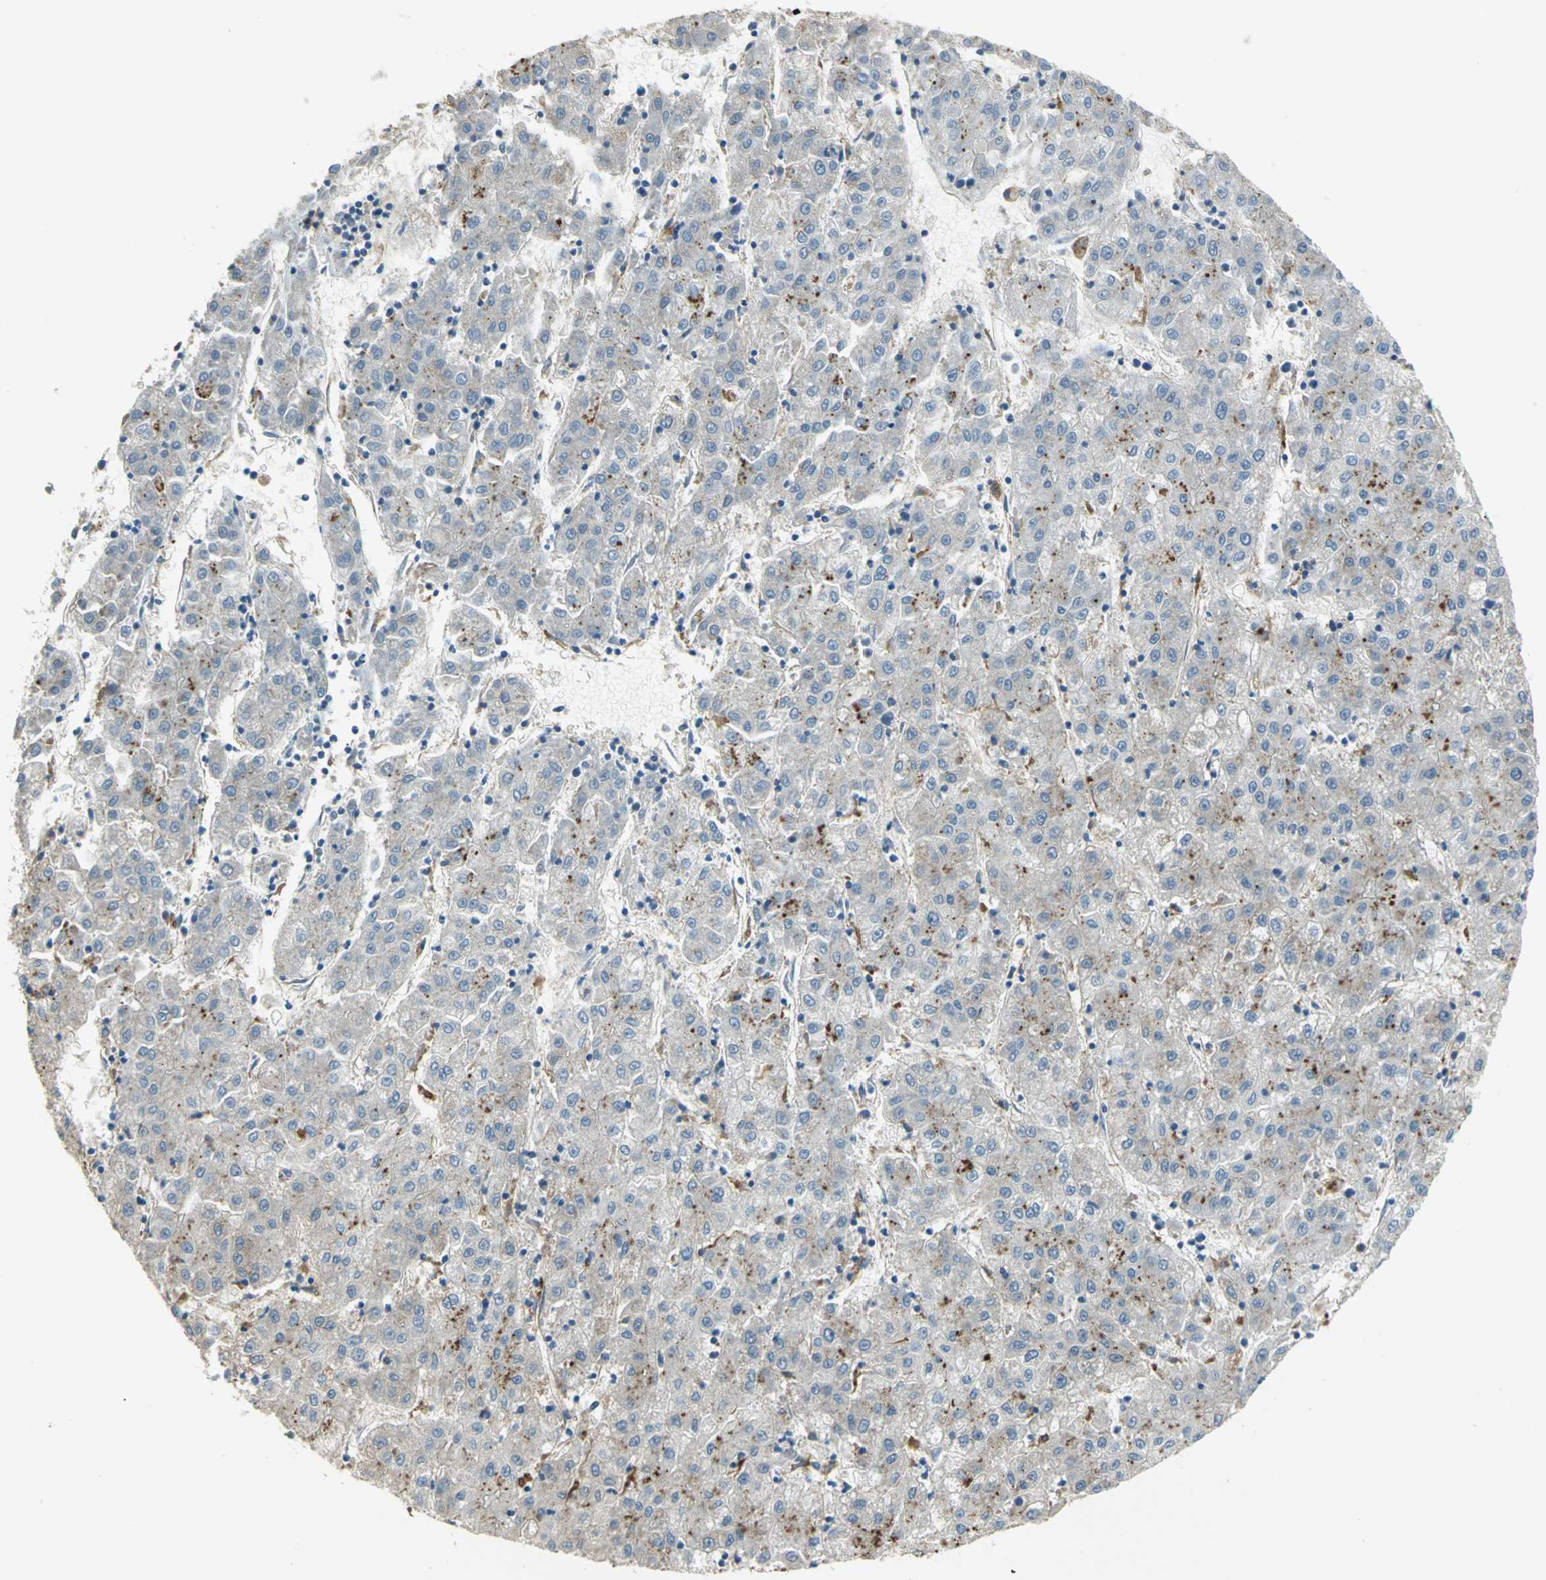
{"staining": {"intensity": "weak", "quantity": "25%-75%", "location": "cytoplasmic/membranous"}, "tissue": "liver cancer", "cell_type": "Tumor cells", "image_type": "cancer", "snomed": [{"axis": "morphology", "description": "Carcinoma, Hepatocellular, NOS"}, {"axis": "topography", "description": "Liver"}], "caption": "This photomicrograph shows immunohistochemistry (IHC) staining of human liver cancer (hepatocellular carcinoma), with low weak cytoplasmic/membranous expression in about 25%-75% of tumor cells.", "gene": "DIAPH2", "patient": {"sex": "male", "age": 72}}